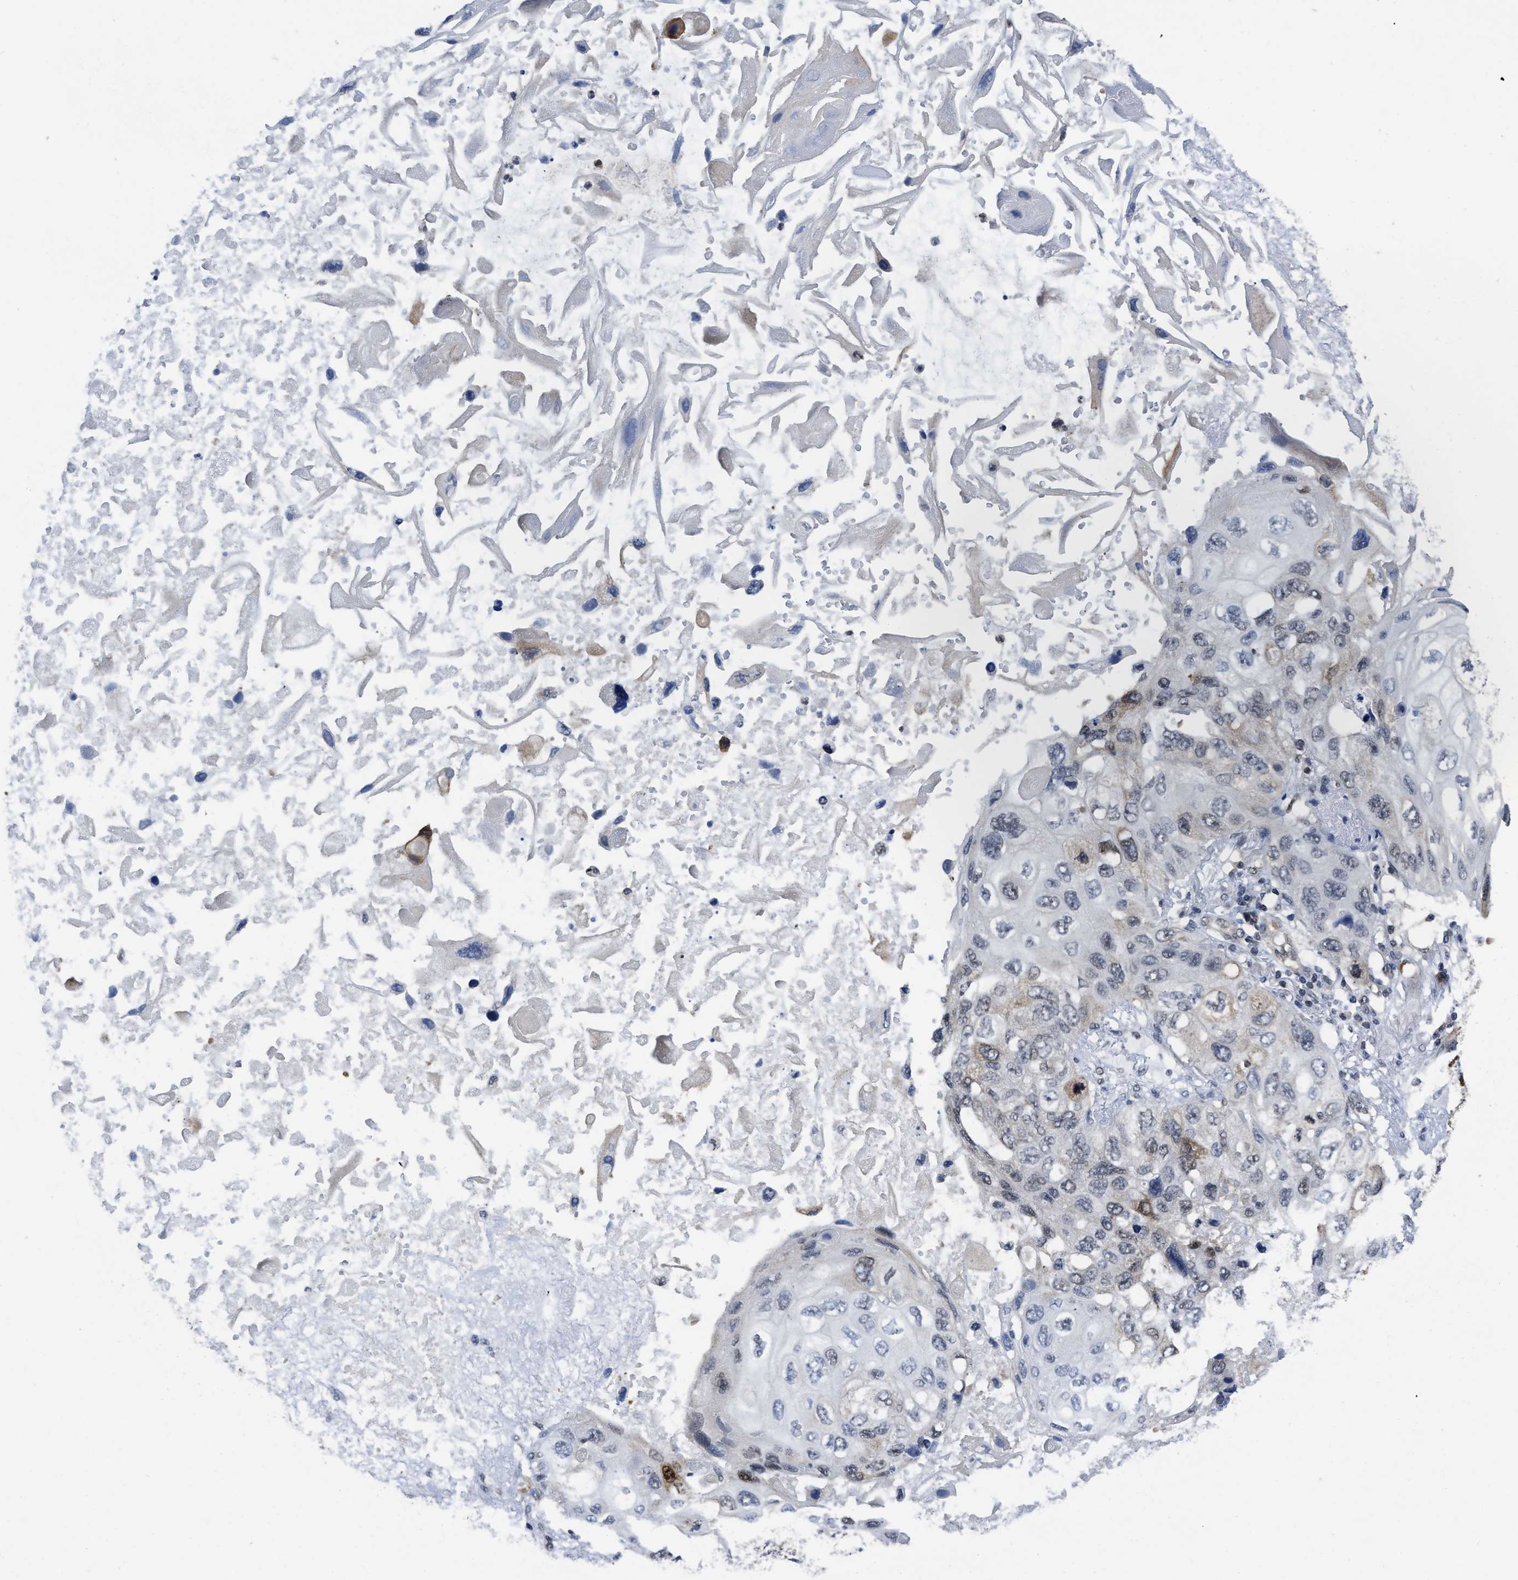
{"staining": {"intensity": "moderate", "quantity": "<25%", "location": "cytoplasmic/membranous"}, "tissue": "lung cancer", "cell_type": "Tumor cells", "image_type": "cancer", "snomed": [{"axis": "morphology", "description": "Squamous cell carcinoma, NOS"}, {"axis": "topography", "description": "Lung"}], "caption": "The image demonstrates immunohistochemical staining of lung cancer (squamous cell carcinoma). There is moderate cytoplasmic/membranous expression is seen in approximately <25% of tumor cells.", "gene": "HIF1A", "patient": {"sex": "female", "age": 73}}